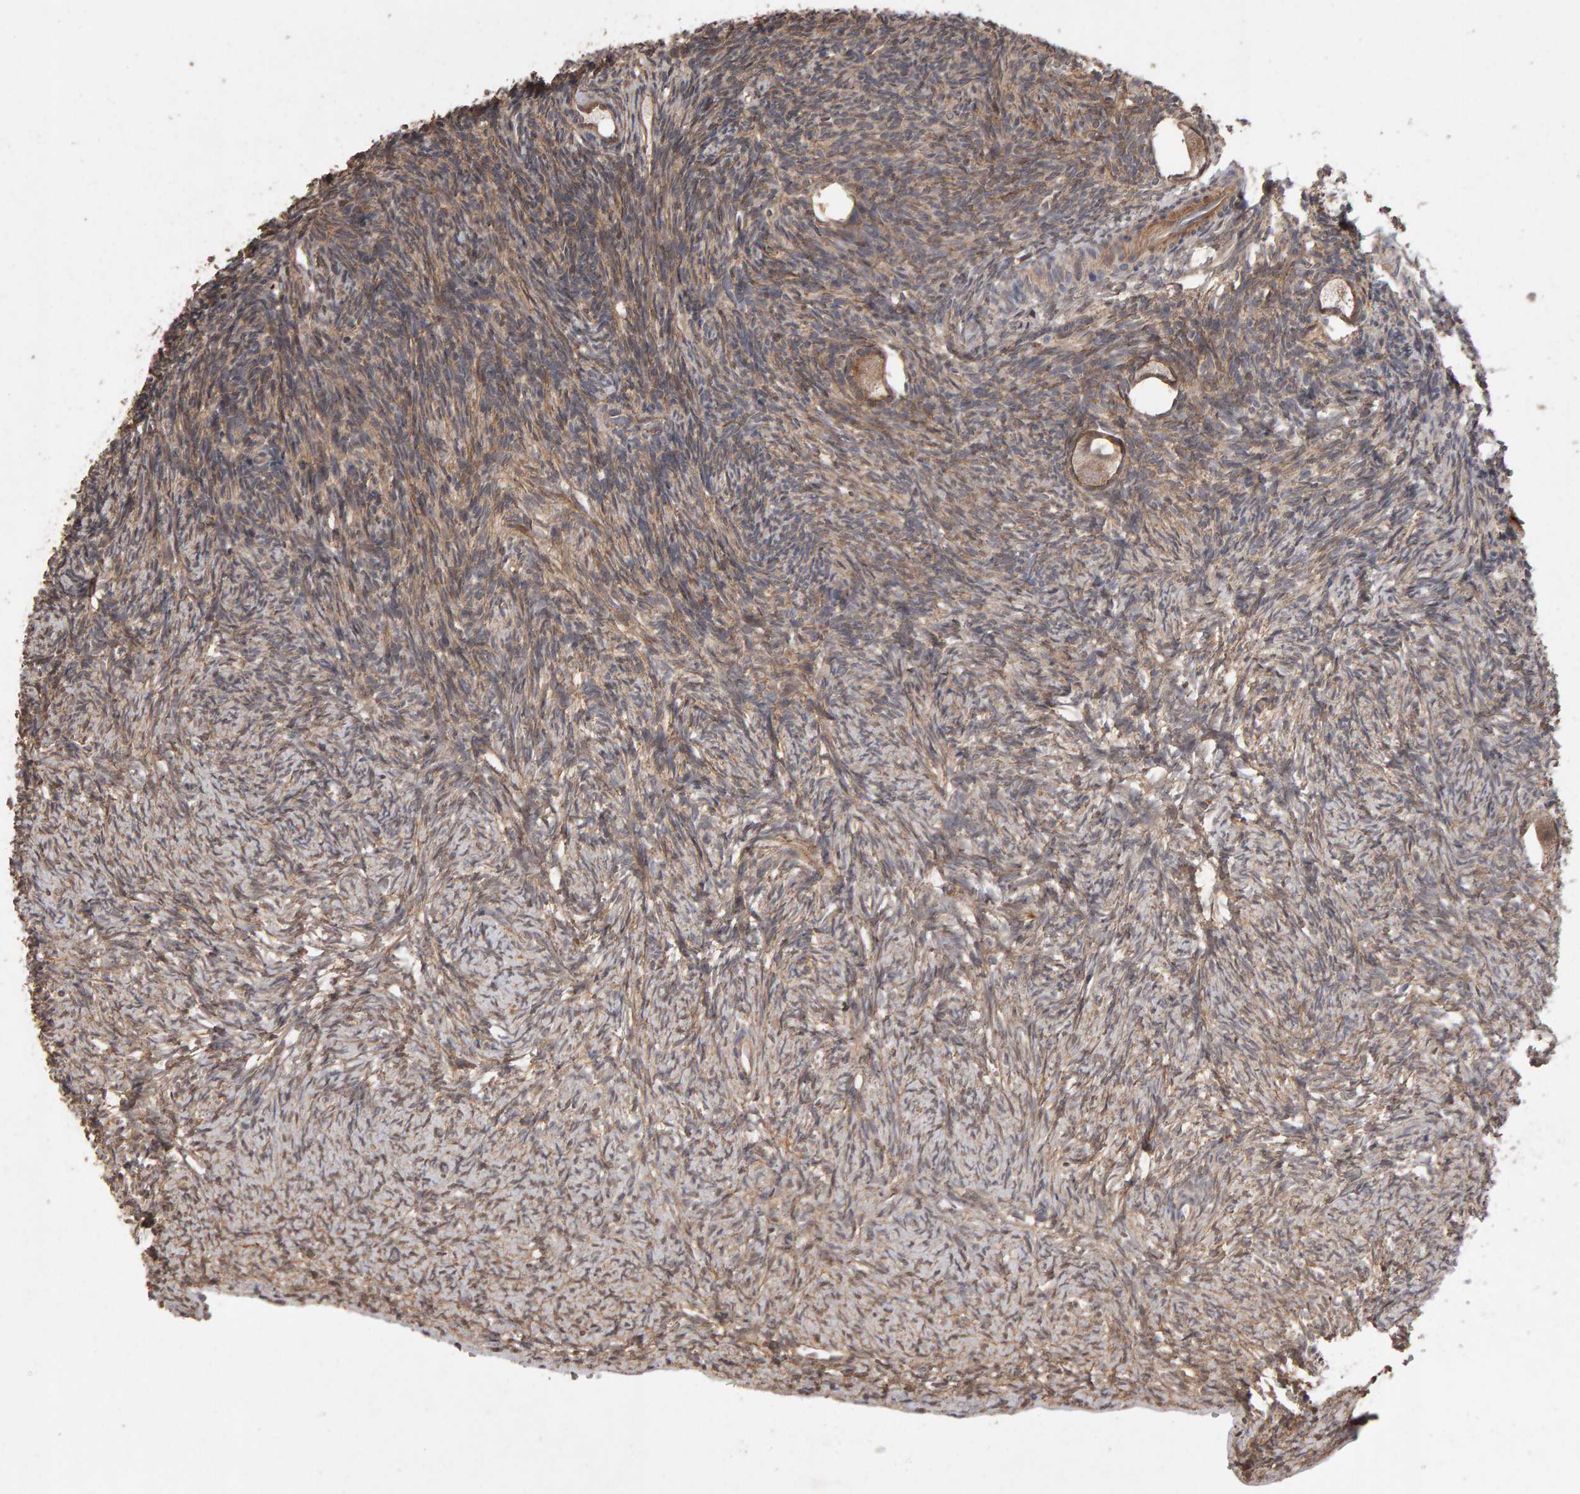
{"staining": {"intensity": "moderate", "quantity": ">75%", "location": "cytoplasmic/membranous"}, "tissue": "ovary", "cell_type": "Follicle cells", "image_type": "normal", "snomed": [{"axis": "morphology", "description": "Normal tissue, NOS"}, {"axis": "topography", "description": "Ovary"}], "caption": "This is a photomicrograph of immunohistochemistry staining of unremarkable ovary, which shows moderate staining in the cytoplasmic/membranous of follicle cells.", "gene": "SCRIB", "patient": {"sex": "female", "age": 34}}